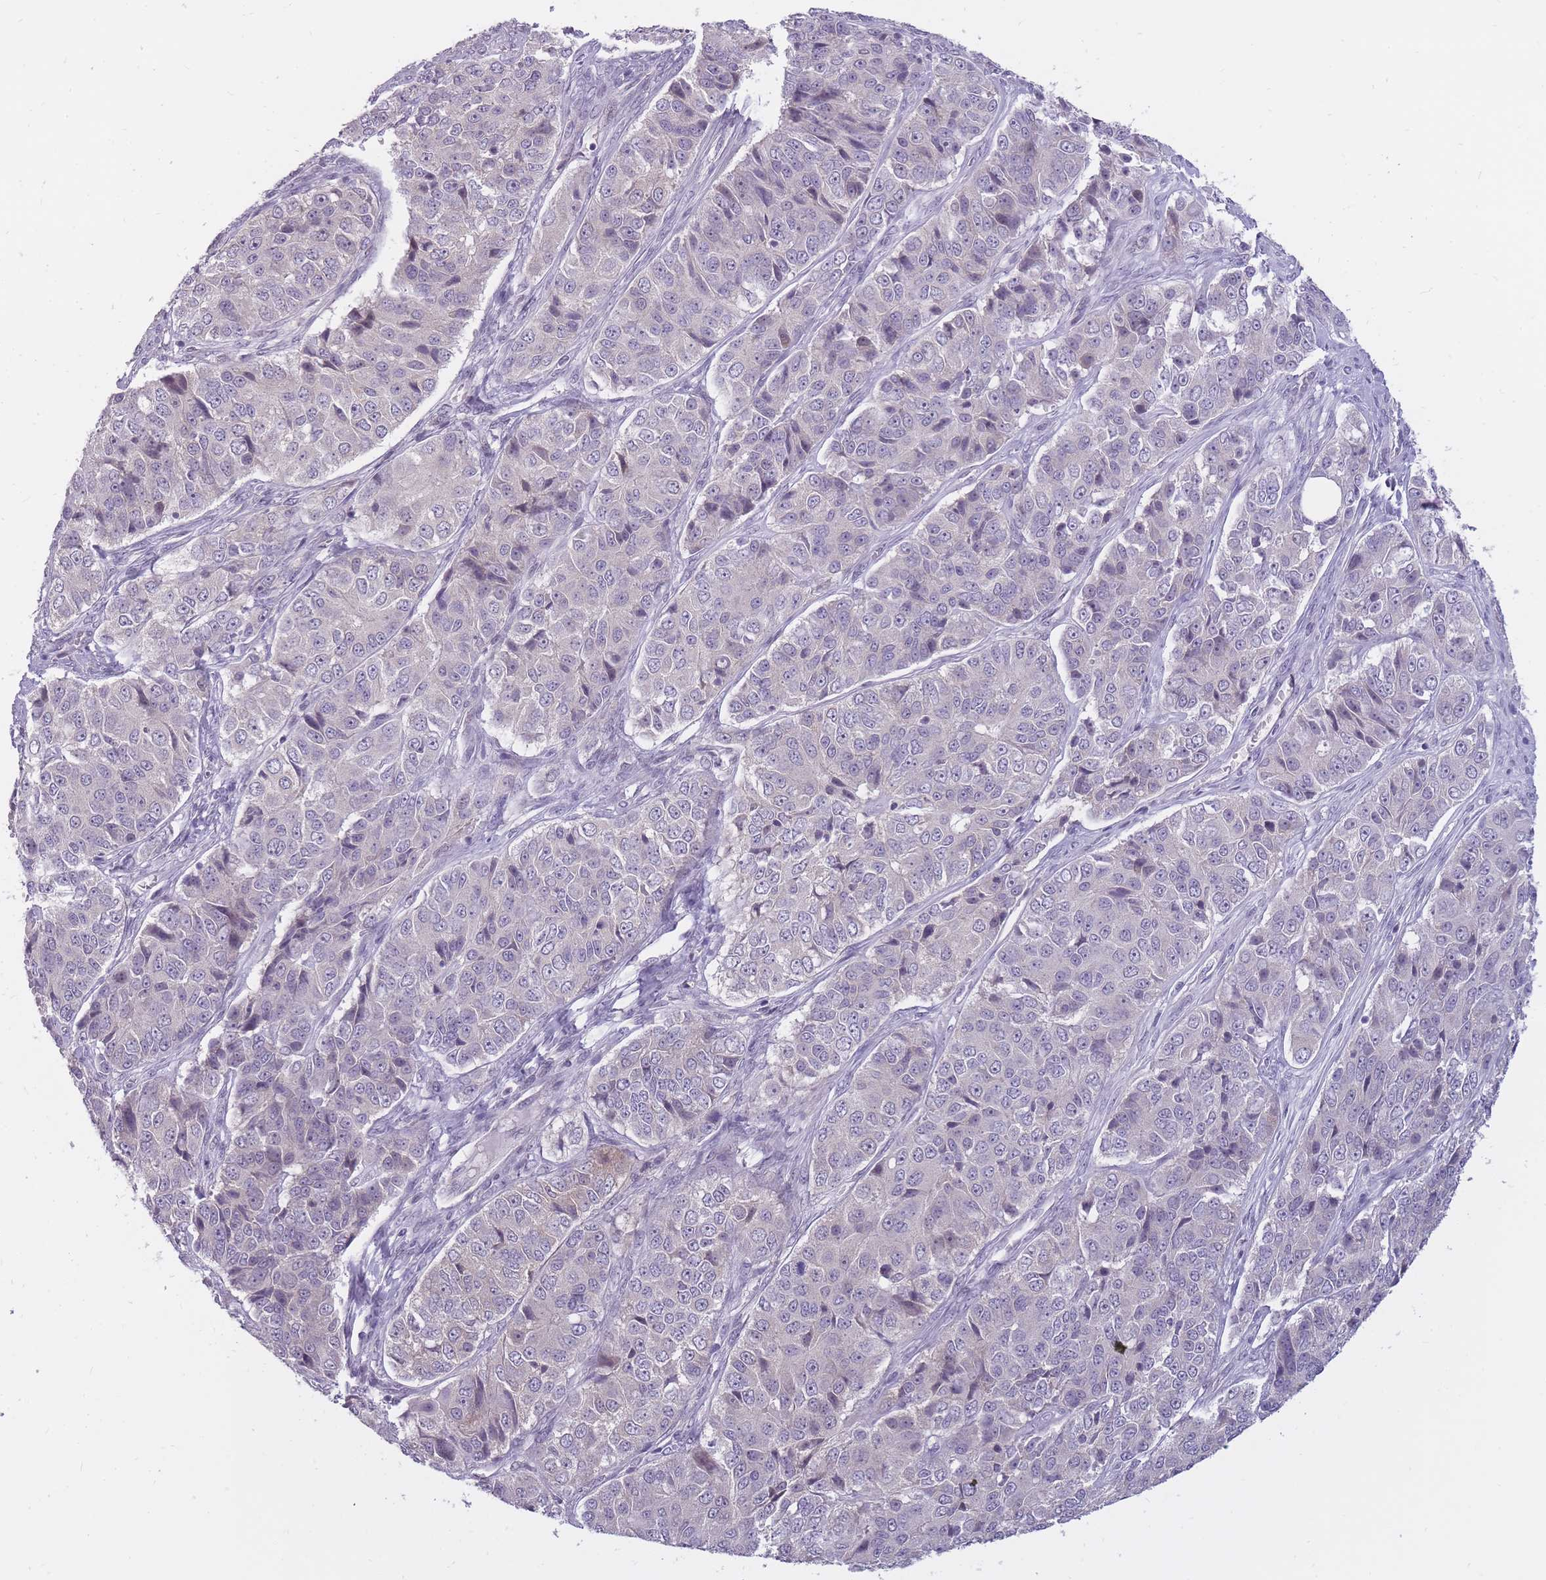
{"staining": {"intensity": "negative", "quantity": "none", "location": "none"}, "tissue": "ovarian cancer", "cell_type": "Tumor cells", "image_type": "cancer", "snomed": [{"axis": "morphology", "description": "Carcinoma, endometroid"}, {"axis": "topography", "description": "Ovary"}], "caption": "This micrograph is of ovarian cancer stained with immunohistochemistry to label a protein in brown with the nuclei are counter-stained blue. There is no expression in tumor cells. (Stains: DAB (3,3'-diaminobenzidine) IHC with hematoxylin counter stain, Microscopy: brightfield microscopy at high magnification).", "gene": "POMZP3", "patient": {"sex": "female", "age": 51}}